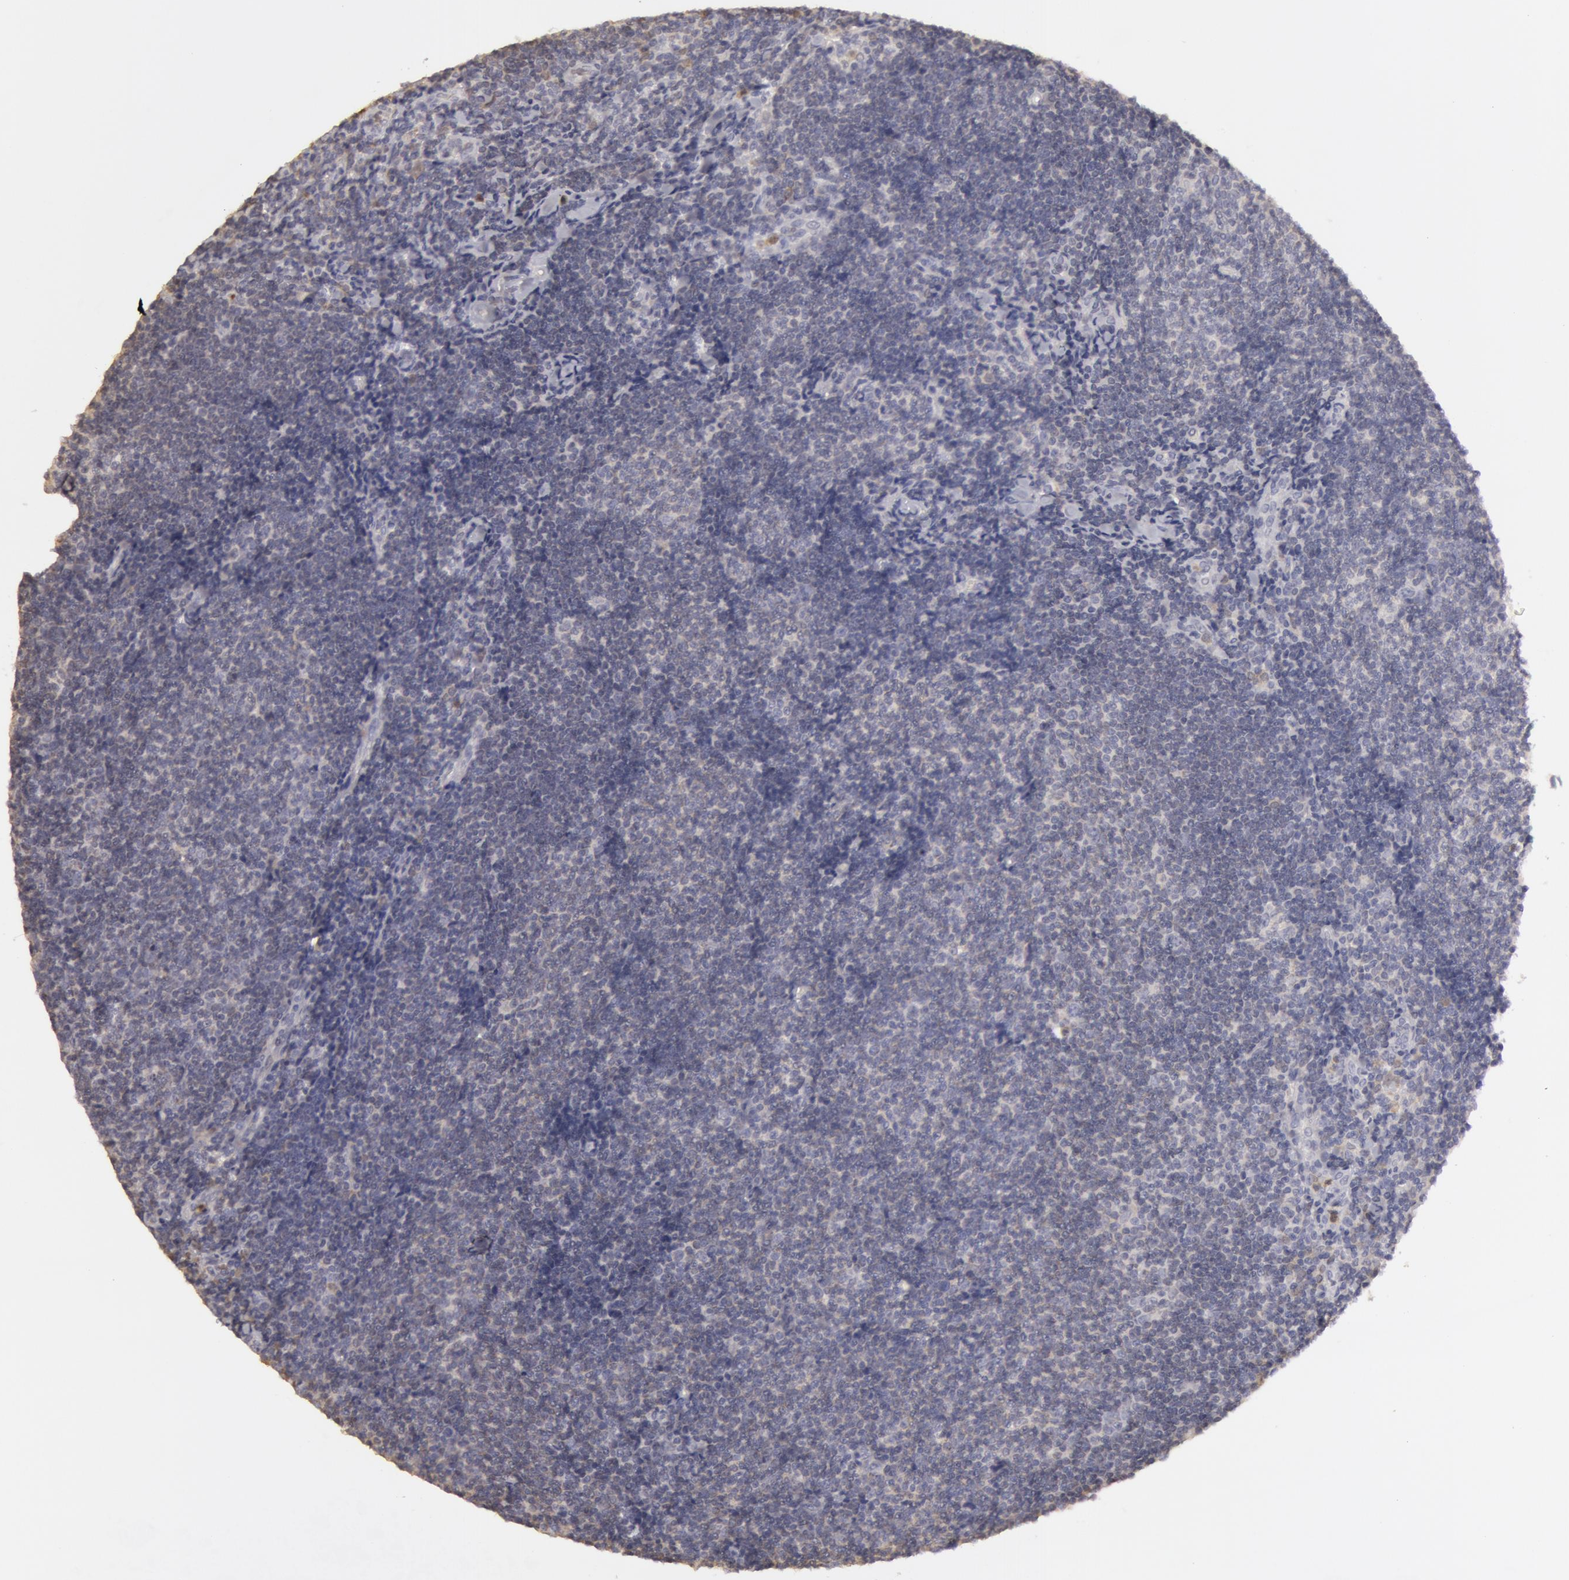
{"staining": {"intensity": "weak", "quantity": "<25%", "location": "cytoplasmic/membranous,nuclear"}, "tissue": "lymphoma", "cell_type": "Tumor cells", "image_type": "cancer", "snomed": [{"axis": "morphology", "description": "Malignant lymphoma, non-Hodgkin's type, Low grade"}, {"axis": "topography", "description": "Lymph node"}], "caption": "An immunohistochemistry micrograph of malignant lymphoma, non-Hodgkin's type (low-grade) is shown. There is no staining in tumor cells of malignant lymphoma, non-Hodgkin's type (low-grade). Nuclei are stained in blue.", "gene": "CAT", "patient": {"sex": "male", "age": 49}}